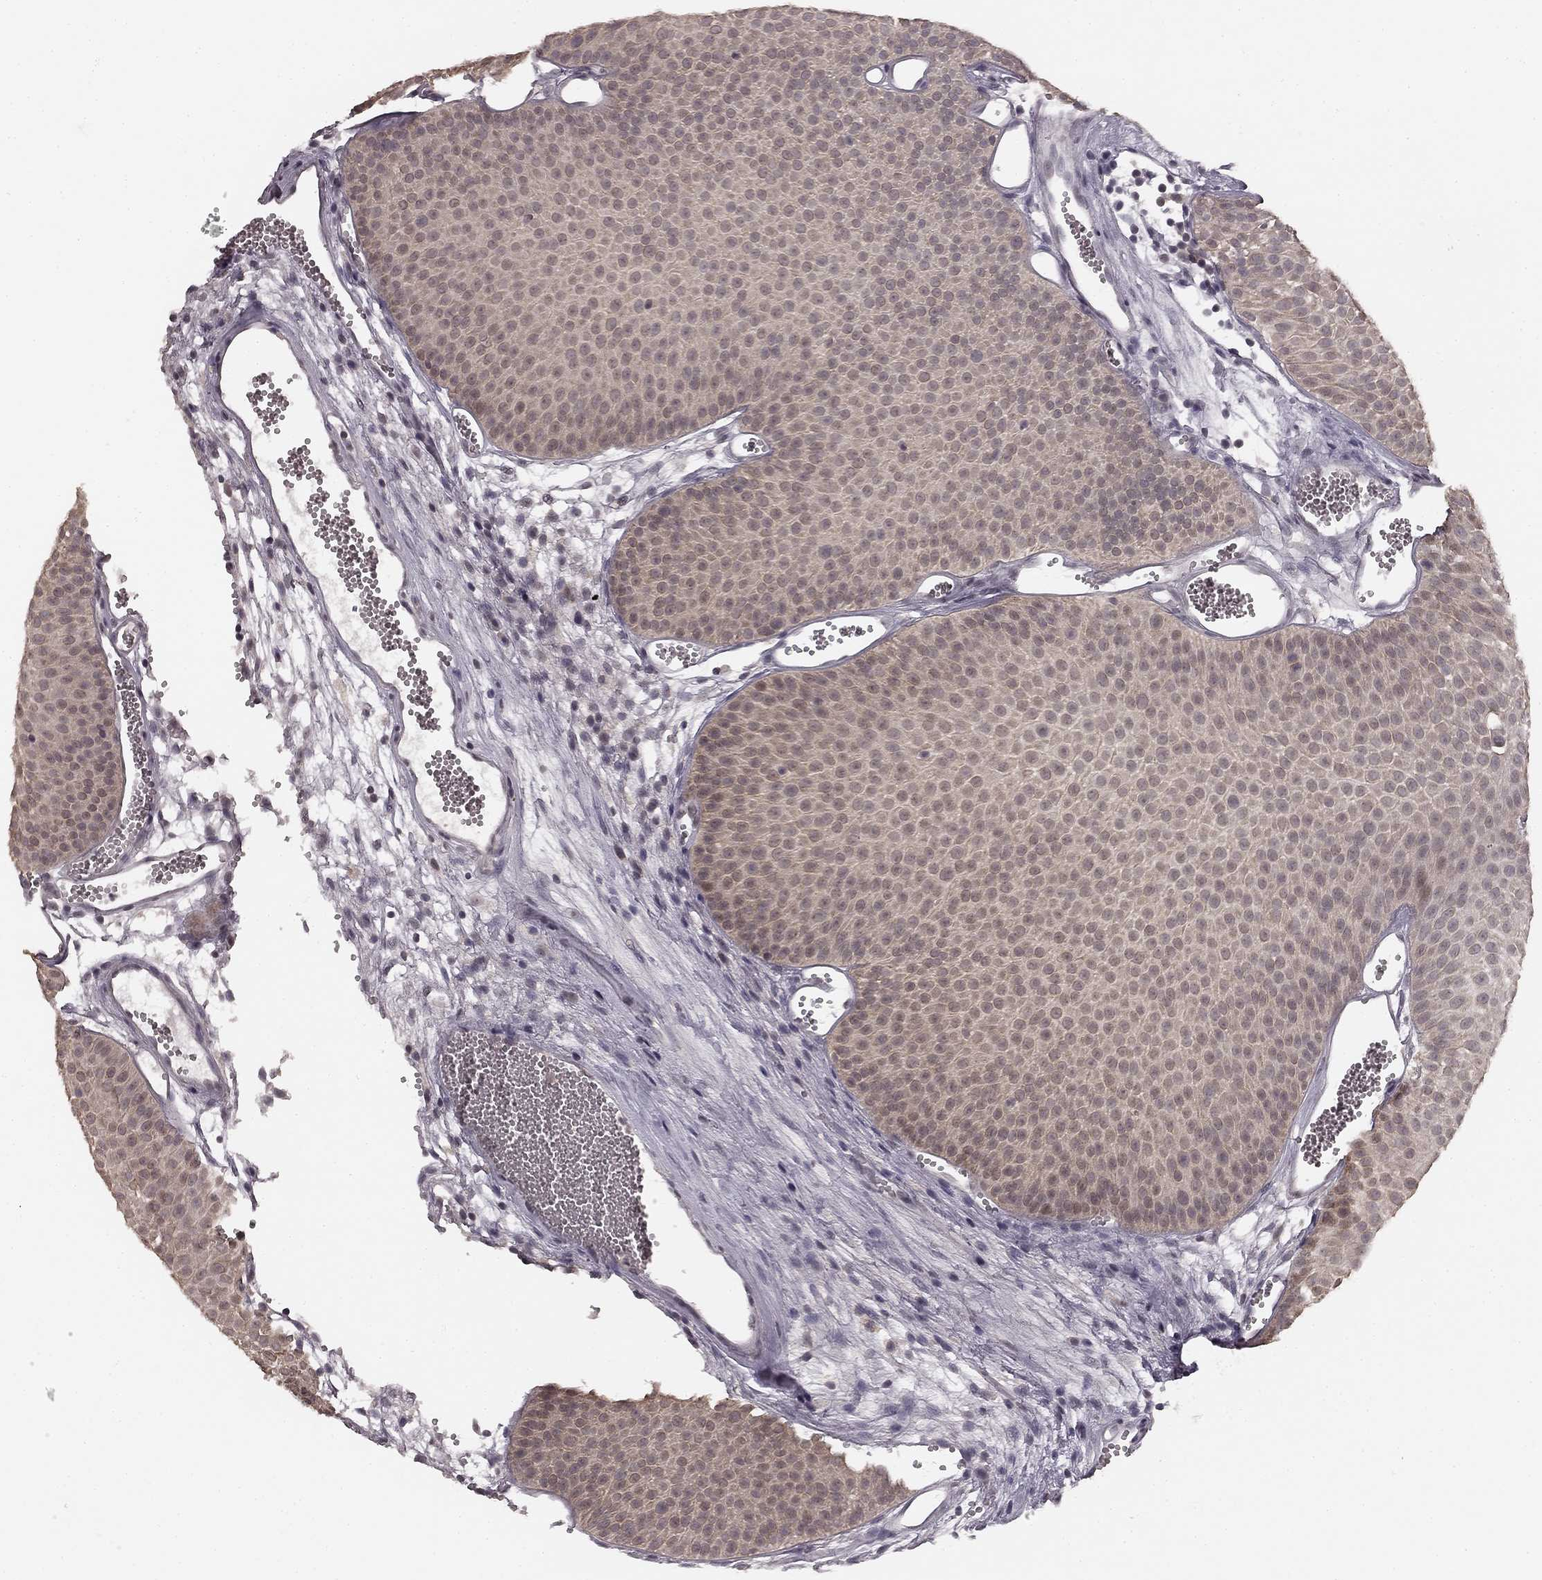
{"staining": {"intensity": "weak", "quantity": "25%-75%", "location": "cytoplasmic/membranous"}, "tissue": "urothelial cancer", "cell_type": "Tumor cells", "image_type": "cancer", "snomed": [{"axis": "morphology", "description": "Urothelial carcinoma, Low grade"}, {"axis": "topography", "description": "Urinary bladder"}], "caption": "DAB (3,3'-diaminobenzidine) immunohistochemical staining of human urothelial cancer reveals weak cytoplasmic/membranous protein expression in approximately 25%-75% of tumor cells. (IHC, brightfield microscopy, high magnification).", "gene": "HCN4", "patient": {"sex": "male", "age": 52}}